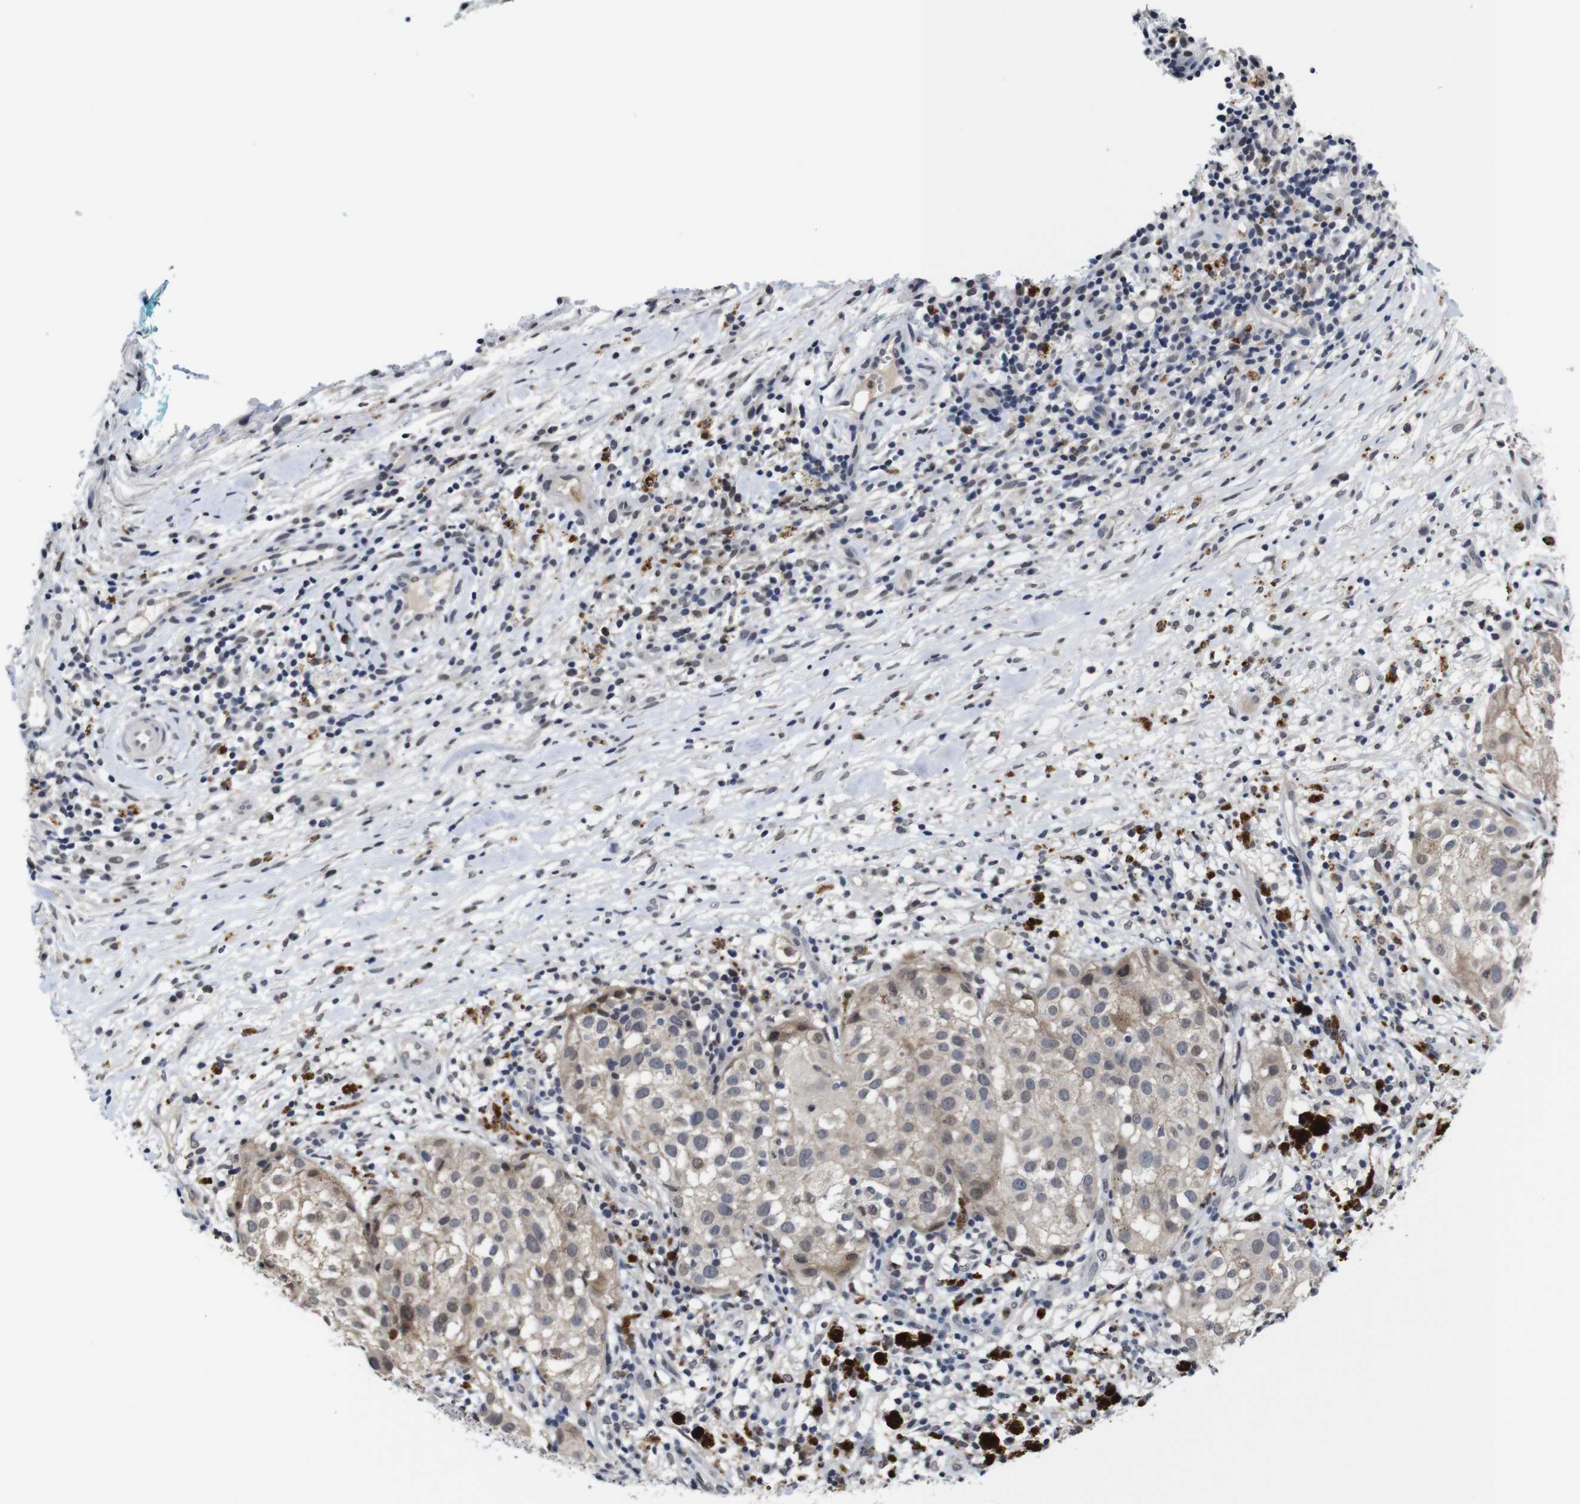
{"staining": {"intensity": "weak", "quantity": ">75%", "location": "cytoplasmic/membranous"}, "tissue": "melanoma", "cell_type": "Tumor cells", "image_type": "cancer", "snomed": [{"axis": "morphology", "description": "Necrosis, NOS"}, {"axis": "morphology", "description": "Malignant melanoma, NOS"}, {"axis": "topography", "description": "Skin"}], "caption": "Immunohistochemistry image of human malignant melanoma stained for a protein (brown), which exhibits low levels of weak cytoplasmic/membranous positivity in approximately >75% of tumor cells.", "gene": "NTRK3", "patient": {"sex": "female", "age": 87}}